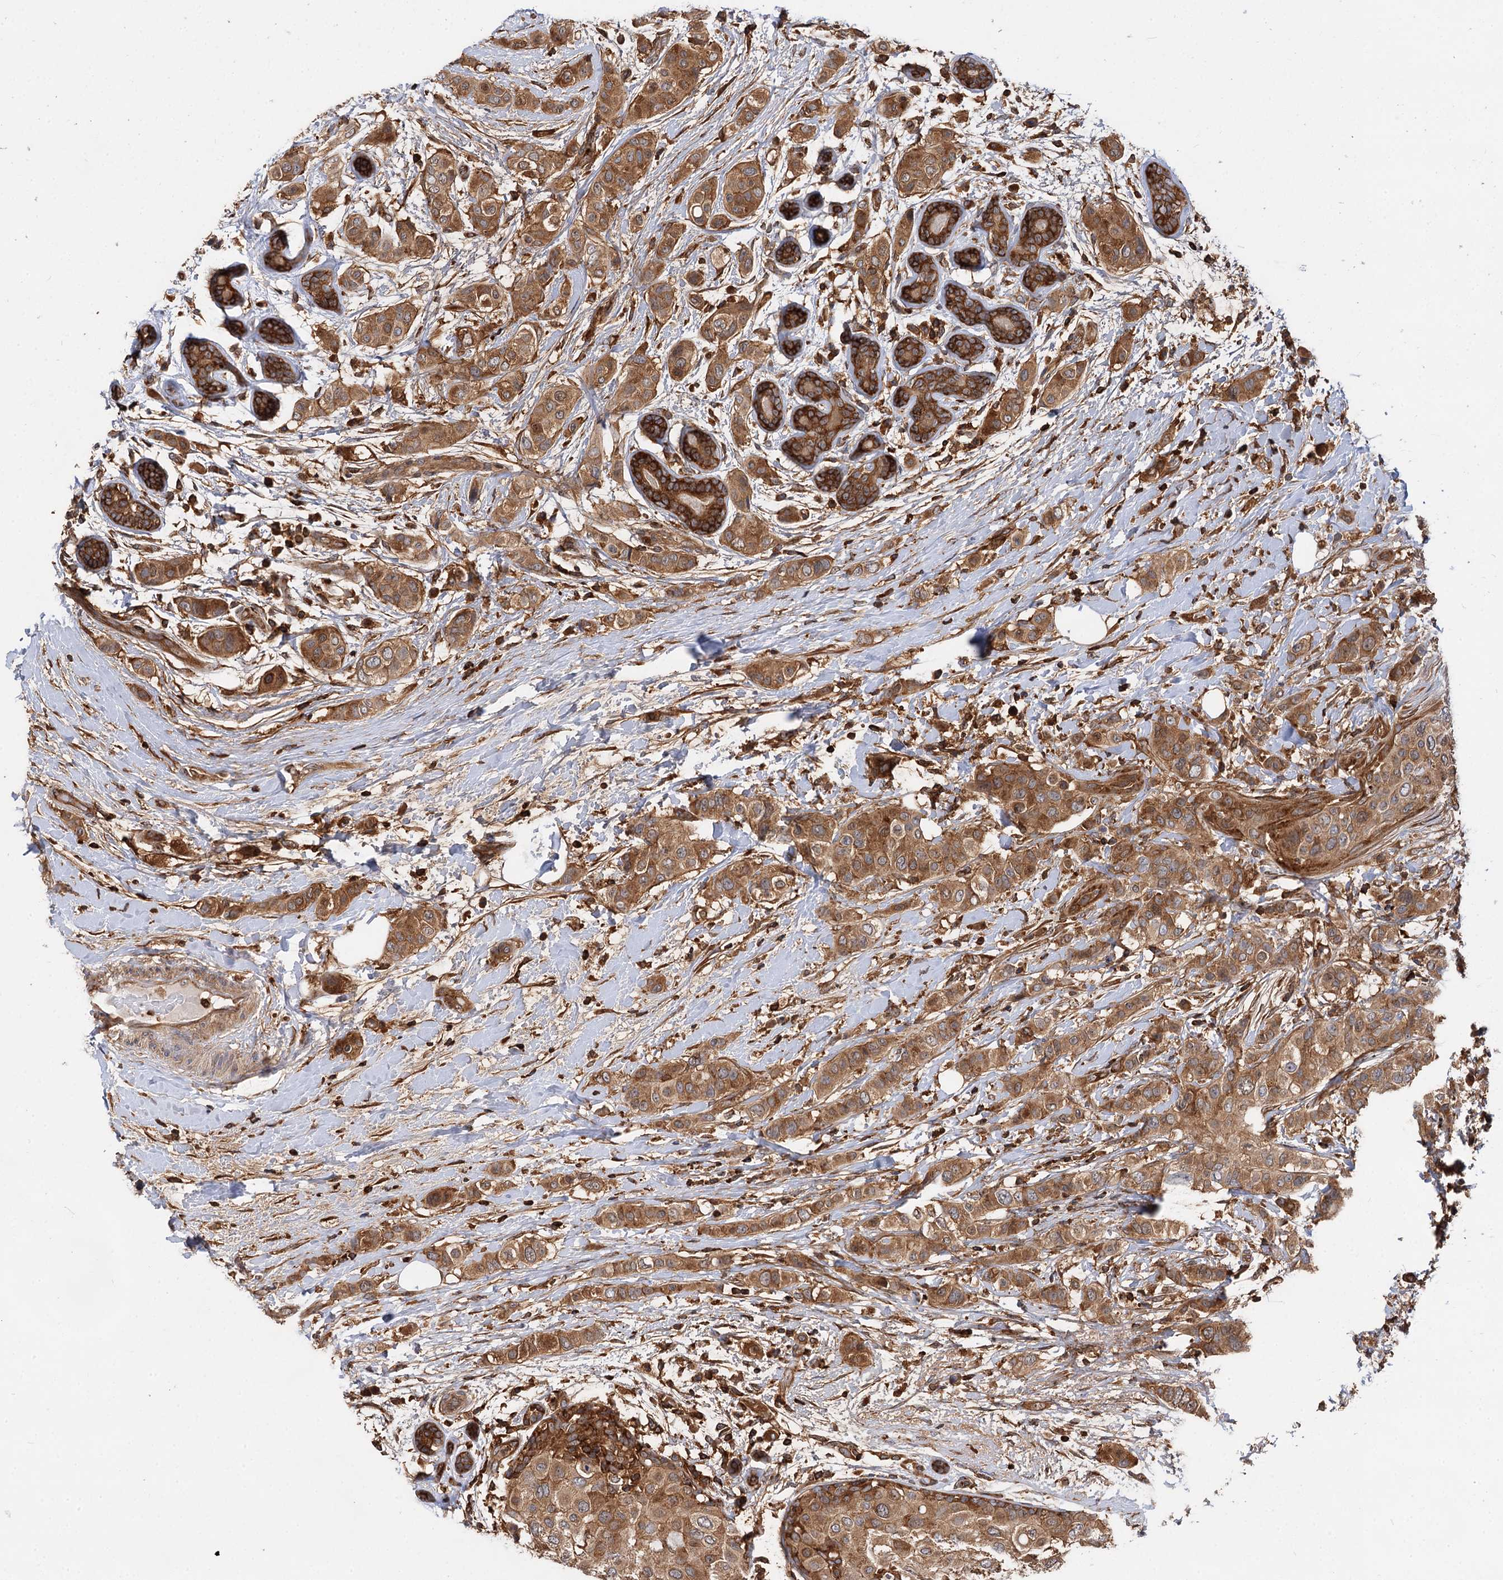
{"staining": {"intensity": "moderate", "quantity": ">75%", "location": "cytoplasmic/membranous"}, "tissue": "breast cancer", "cell_type": "Tumor cells", "image_type": "cancer", "snomed": [{"axis": "morphology", "description": "Lobular carcinoma"}, {"axis": "topography", "description": "Breast"}], "caption": "High-power microscopy captured an immunohistochemistry (IHC) image of breast cancer (lobular carcinoma), revealing moderate cytoplasmic/membranous expression in approximately >75% of tumor cells.", "gene": "PACS1", "patient": {"sex": "female", "age": 51}}